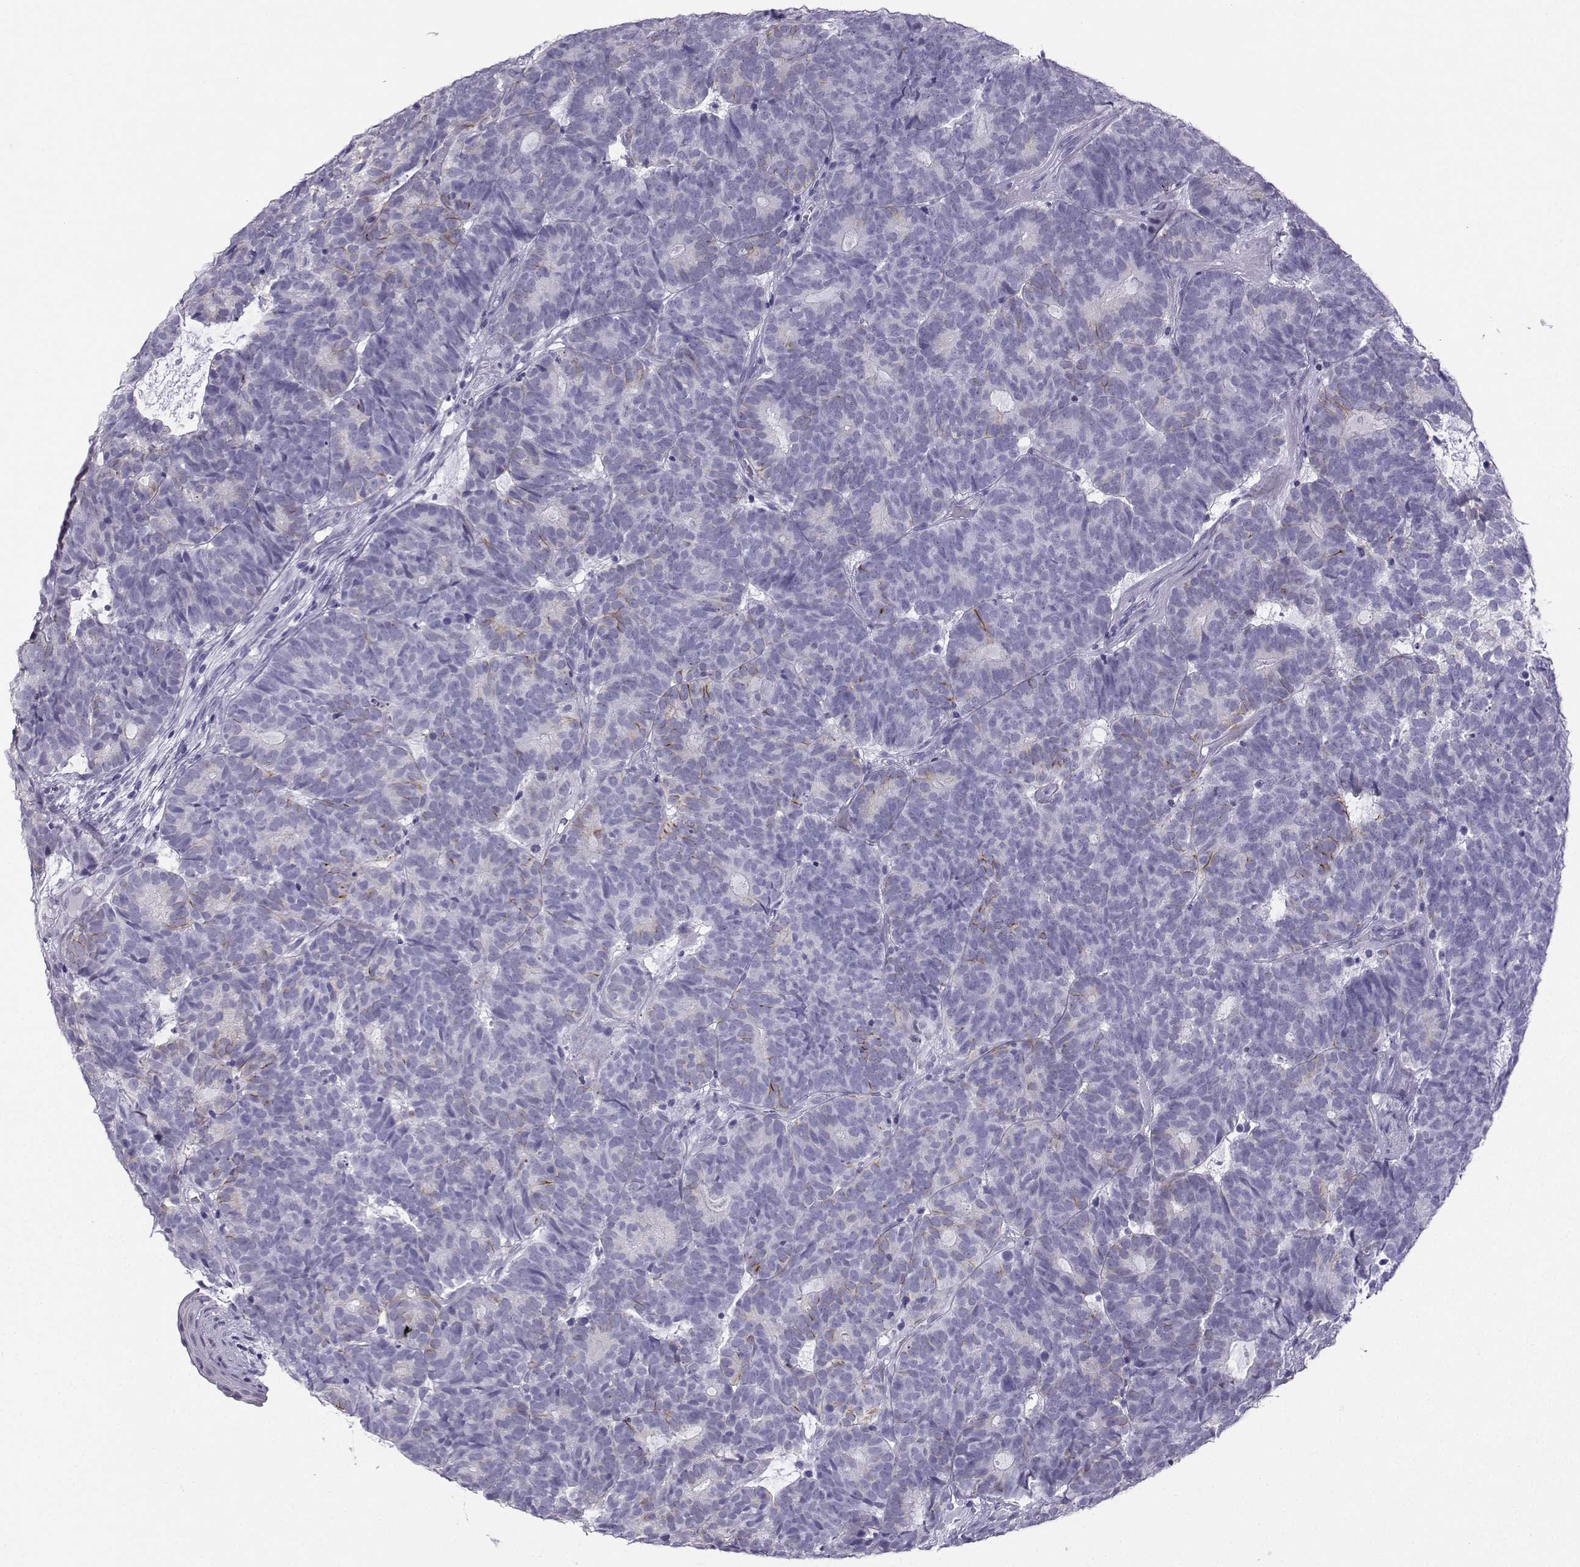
{"staining": {"intensity": "moderate", "quantity": "<25%", "location": "cytoplasmic/membranous"}, "tissue": "head and neck cancer", "cell_type": "Tumor cells", "image_type": "cancer", "snomed": [{"axis": "morphology", "description": "Adenocarcinoma, NOS"}, {"axis": "topography", "description": "Head-Neck"}], "caption": "Head and neck adenocarcinoma tissue shows moderate cytoplasmic/membranous staining in approximately <25% of tumor cells, visualized by immunohistochemistry.", "gene": "NEFL", "patient": {"sex": "female", "age": 81}}